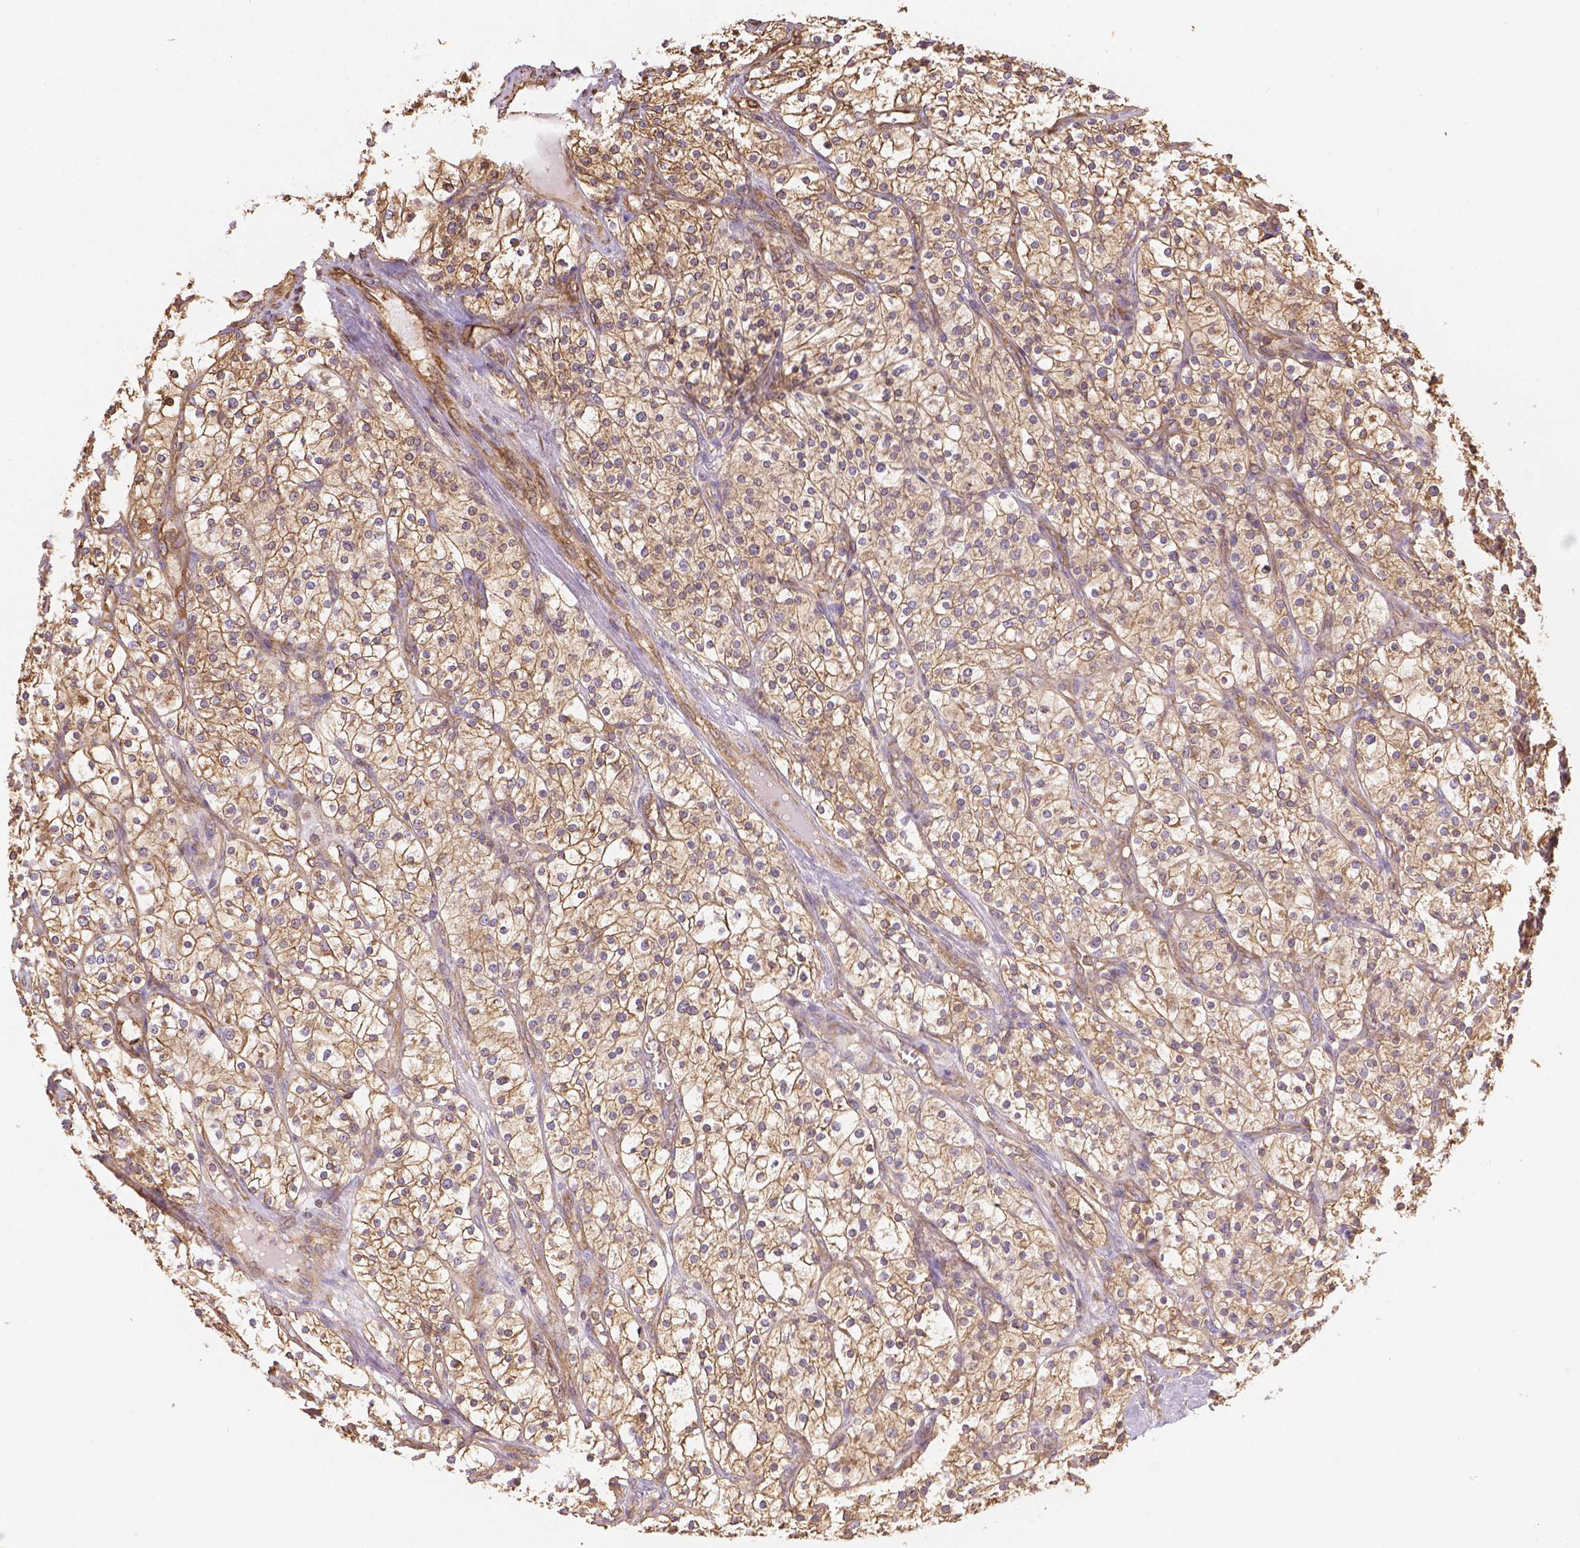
{"staining": {"intensity": "moderate", "quantity": ">75%", "location": "cytoplasmic/membranous"}, "tissue": "renal cancer", "cell_type": "Tumor cells", "image_type": "cancer", "snomed": [{"axis": "morphology", "description": "Adenocarcinoma, NOS"}, {"axis": "topography", "description": "Kidney"}], "caption": "Moderate cytoplasmic/membranous positivity is identified in approximately >75% of tumor cells in renal adenocarcinoma.", "gene": "DMWD", "patient": {"sex": "male", "age": 80}}